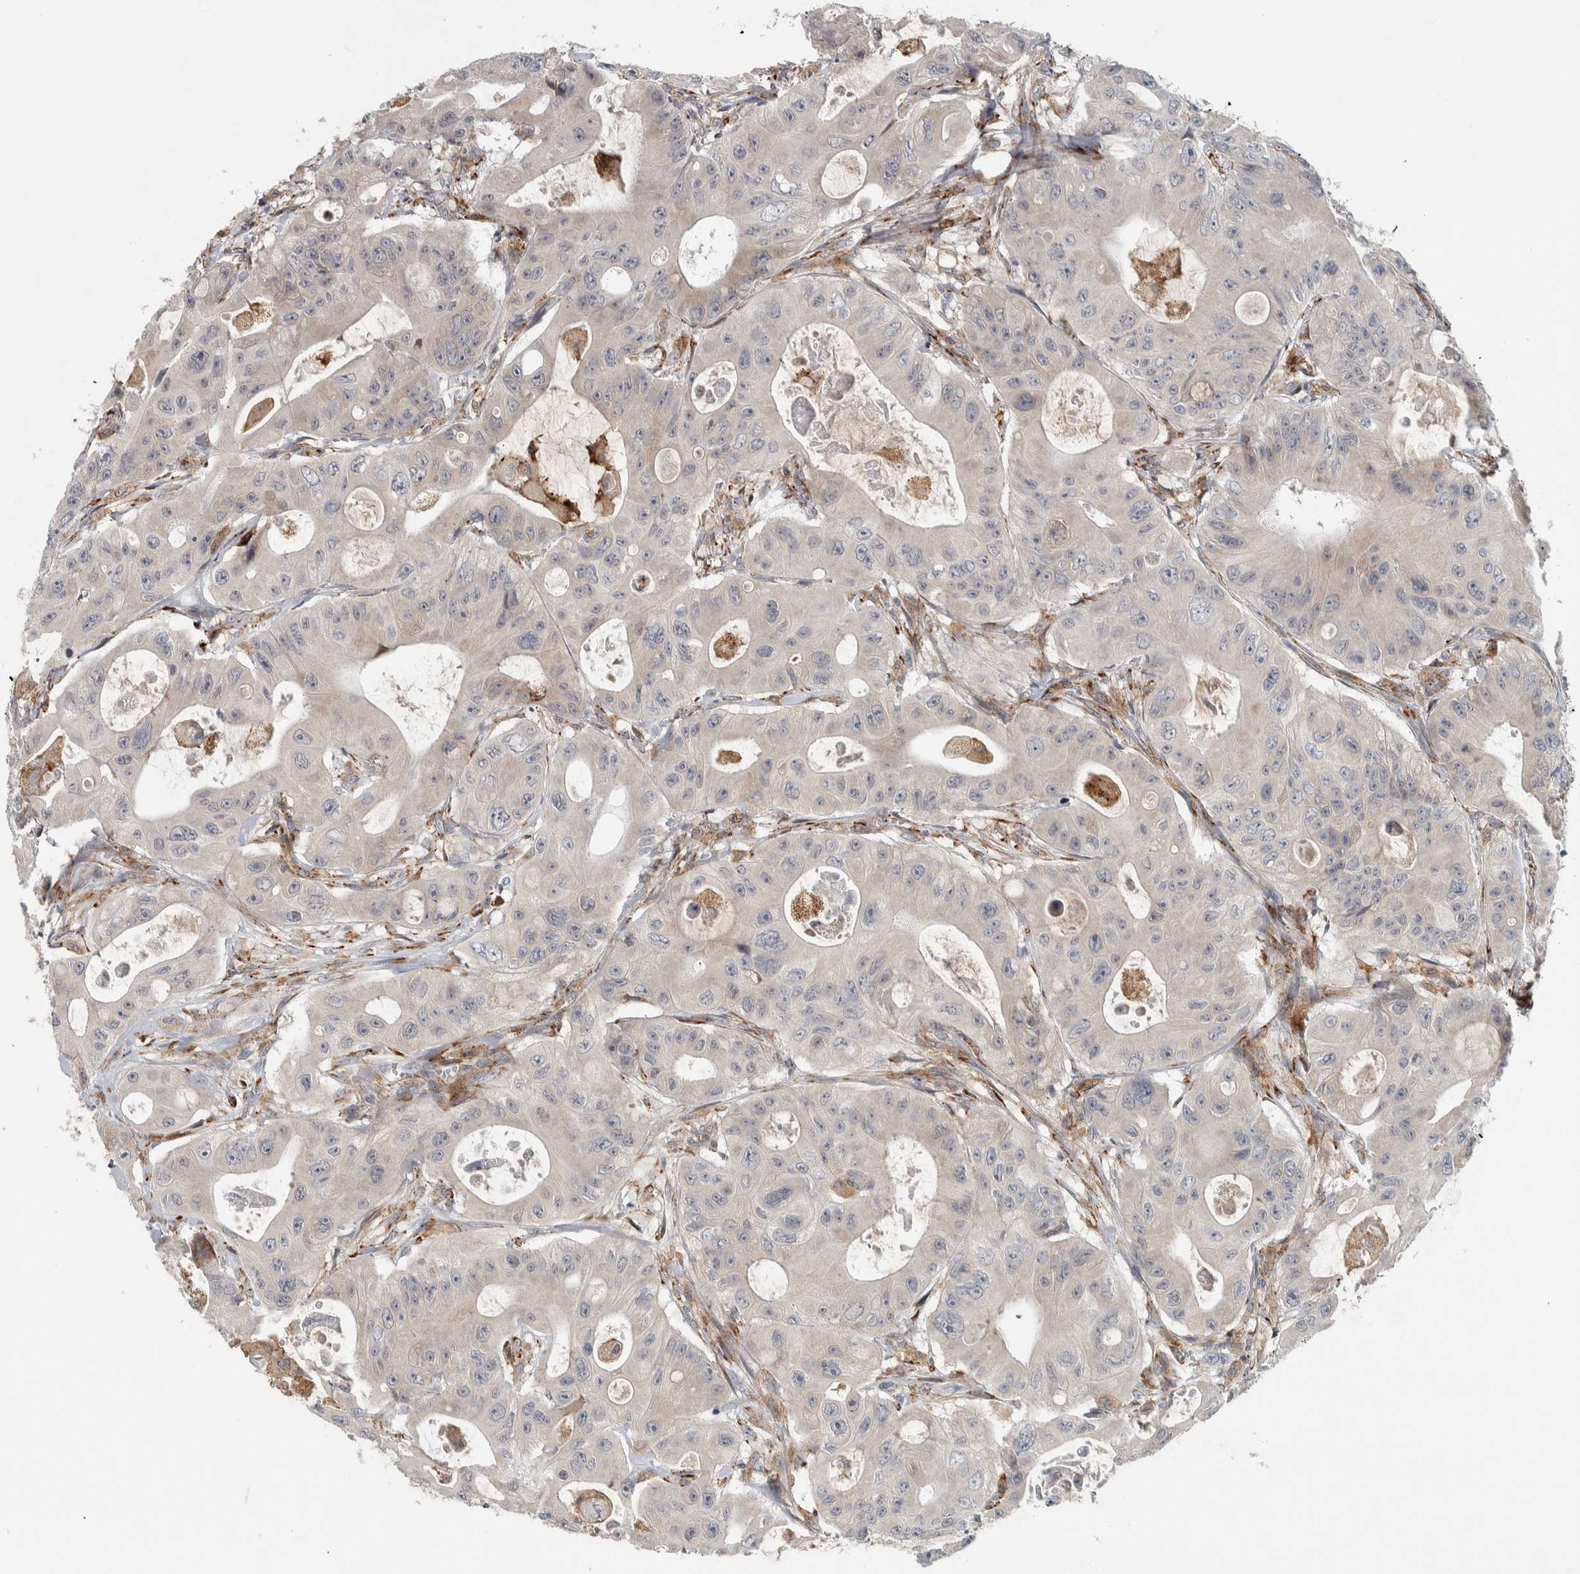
{"staining": {"intensity": "negative", "quantity": "none", "location": "none"}, "tissue": "colorectal cancer", "cell_type": "Tumor cells", "image_type": "cancer", "snomed": [{"axis": "morphology", "description": "Adenocarcinoma, NOS"}, {"axis": "topography", "description": "Colon"}], "caption": "Adenocarcinoma (colorectal) stained for a protein using immunohistochemistry reveals no positivity tumor cells.", "gene": "ADPRM", "patient": {"sex": "female", "age": 46}}